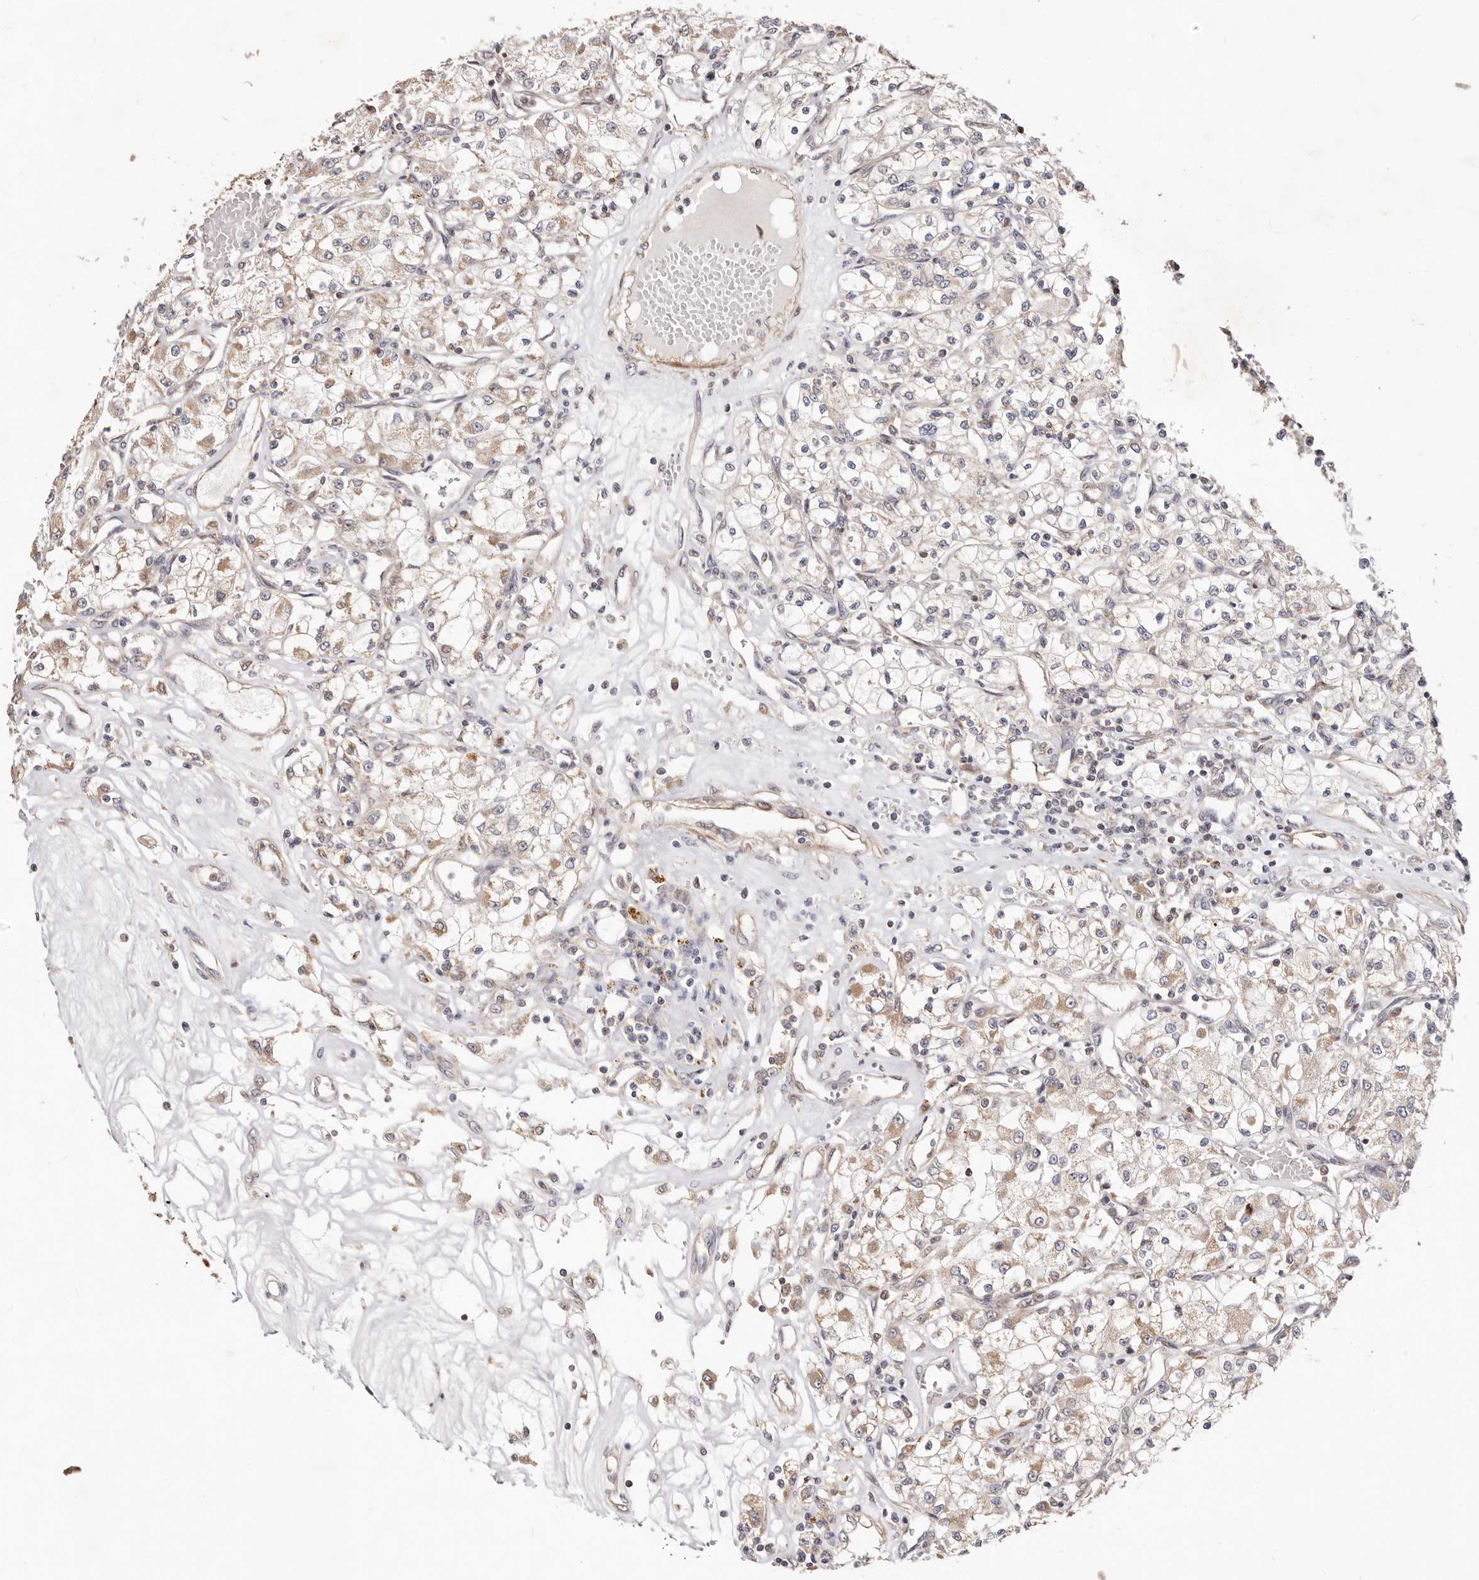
{"staining": {"intensity": "weak", "quantity": ">75%", "location": "cytoplasmic/membranous"}, "tissue": "renal cancer", "cell_type": "Tumor cells", "image_type": "cancer", "snomed": [{"axis": "morphology", "description": "Adenocarcinoma, NOS"}, {"axis": "topography", "description": "Kidney"}], "caption": "A brown stain highlights weak cytoplasmic/membranous staining of a protein in renal adenocarcinoma tumor cells.", "gene": "USP33", "patient": {"sex": "female", "age": 59}}